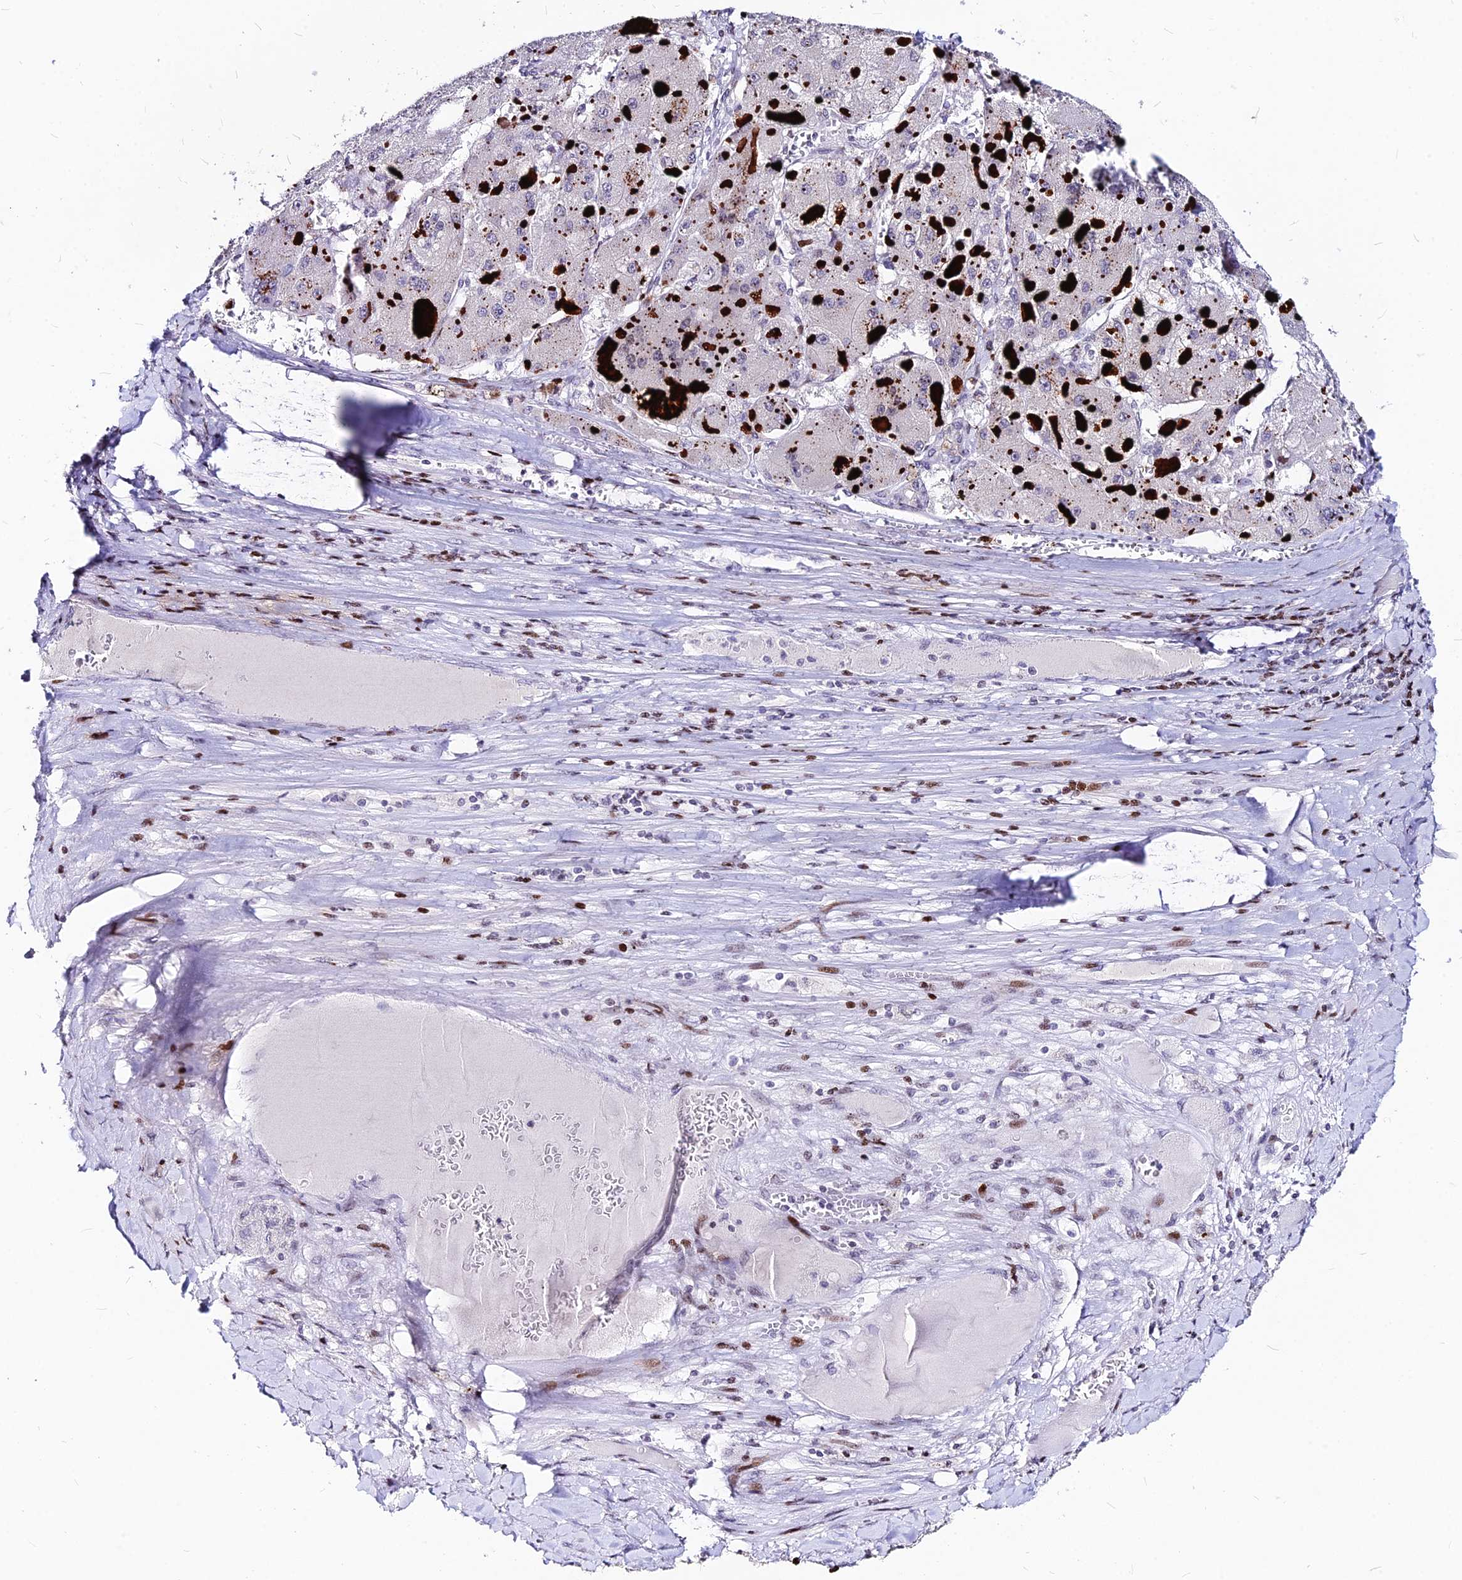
{"staining": {"intensity": "negative", "quantity": "none", "location": "none"}, "tissue": "liver cancer", "cell_type": "Tumor cells", "image_type": "cancer", "snomed": [{"axis": "morphology", "description": "Carcinoma, Hepatocellular, NOS"}, {"axis": "topography", "description": "Liver"}], "caption": "IHC photomicrograph of neoplastic tissue: liver hepatocellular carcinoma stained with DAB (3,3'-diaminobenzidine) shows no significant protein expression in tumor cells.", "gene": "PRPS1", "patient": {"sex": "female", "age": 73}}